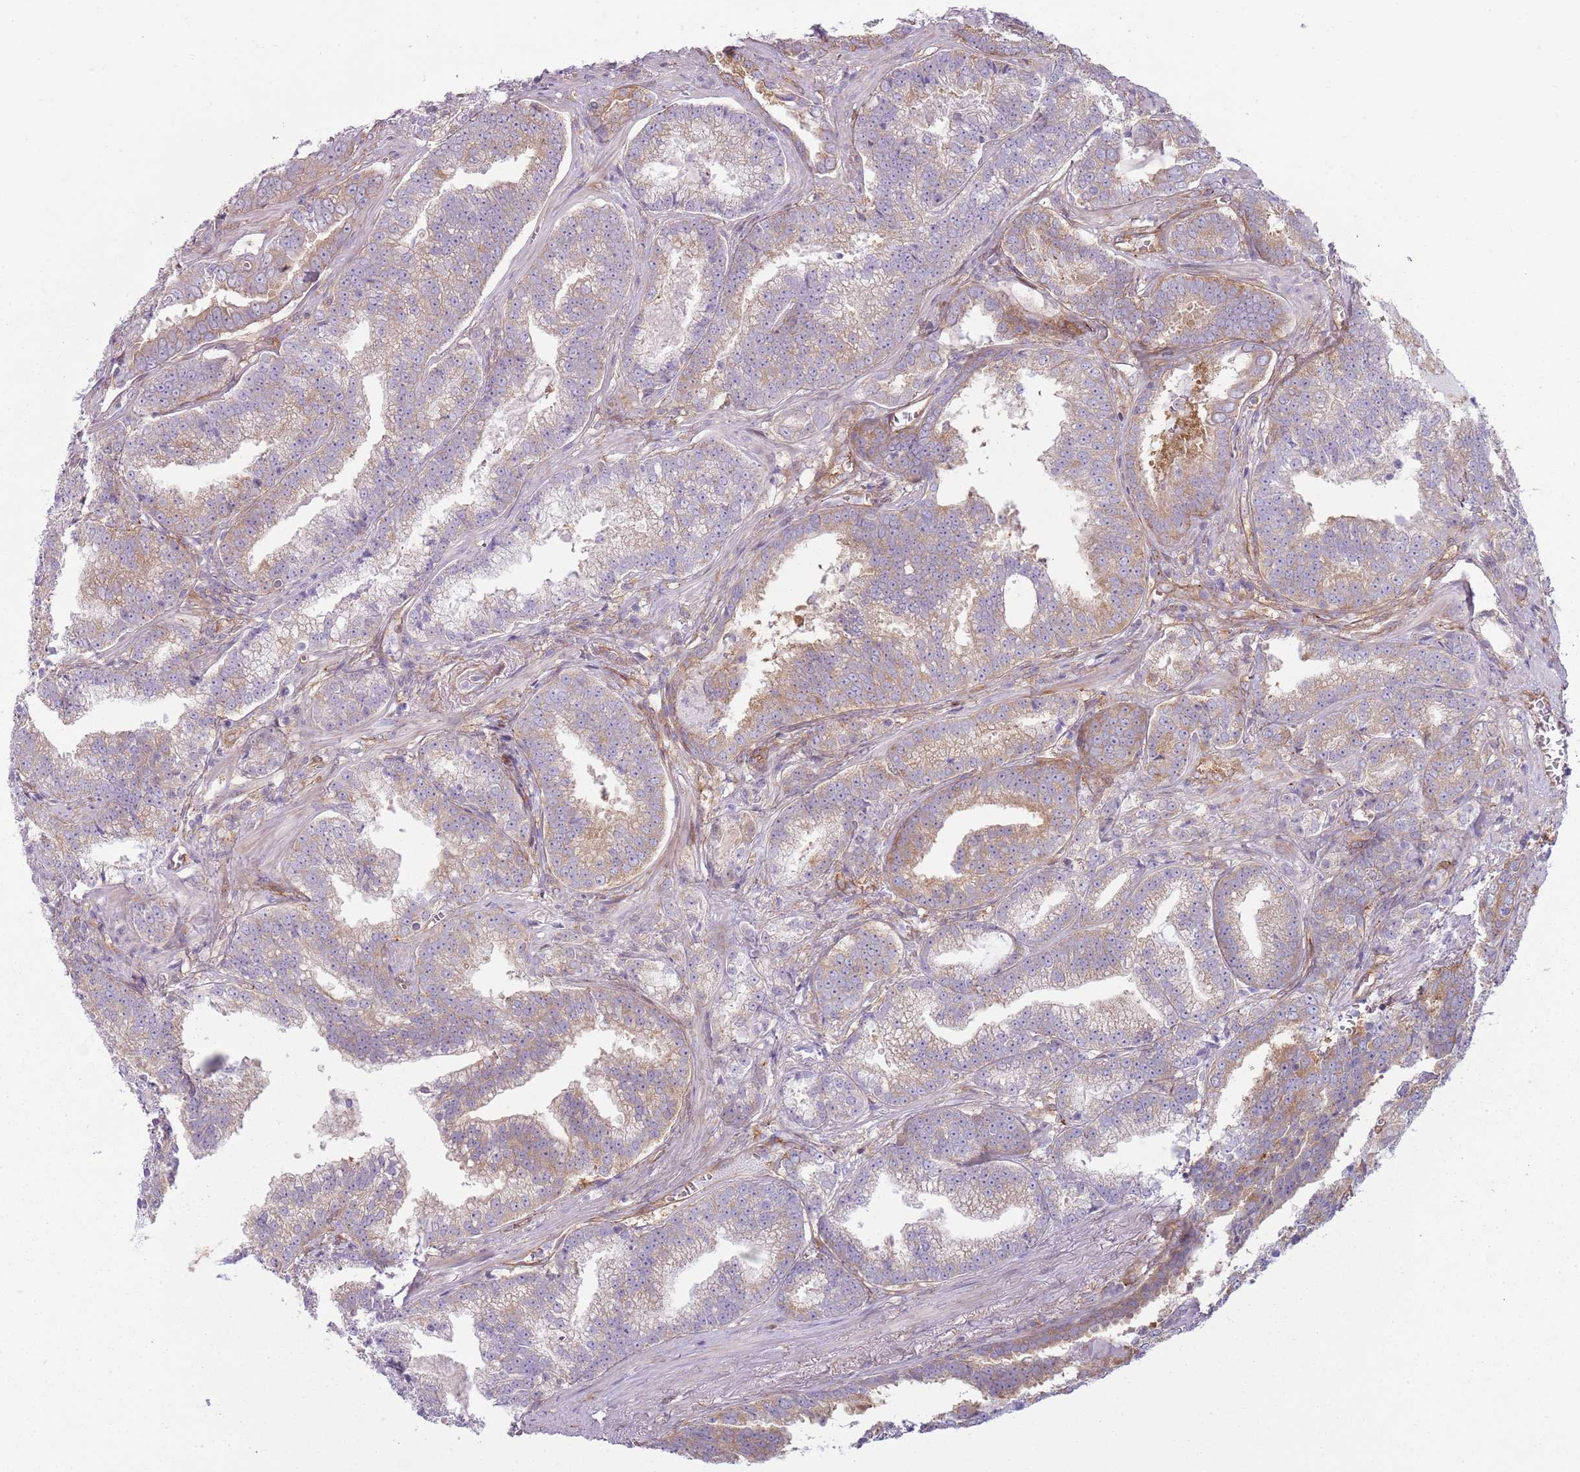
{"staining": {"intensity": "moderate", "quantity": ">75%", "location": "cytoplasmic/membranous"}, "tissue": "prostate cancer", "cell_type": "Tumor cells", "image_type": "cancer", "snomed": [{"axis": "morphology", "description": "Adenocarcinoma, High grade"}, {"axis": "topography", "description": "Prostate"}], "caption": "Moderate cytoplasmic/membranous expression for a protein is identified in about >75% of tumor cells of high-grade adenocarcinoma (prostate) using immunohistochemistry (IHC).", "gene": "SNX1", "patient": {"sex": "male", "age": 67}}